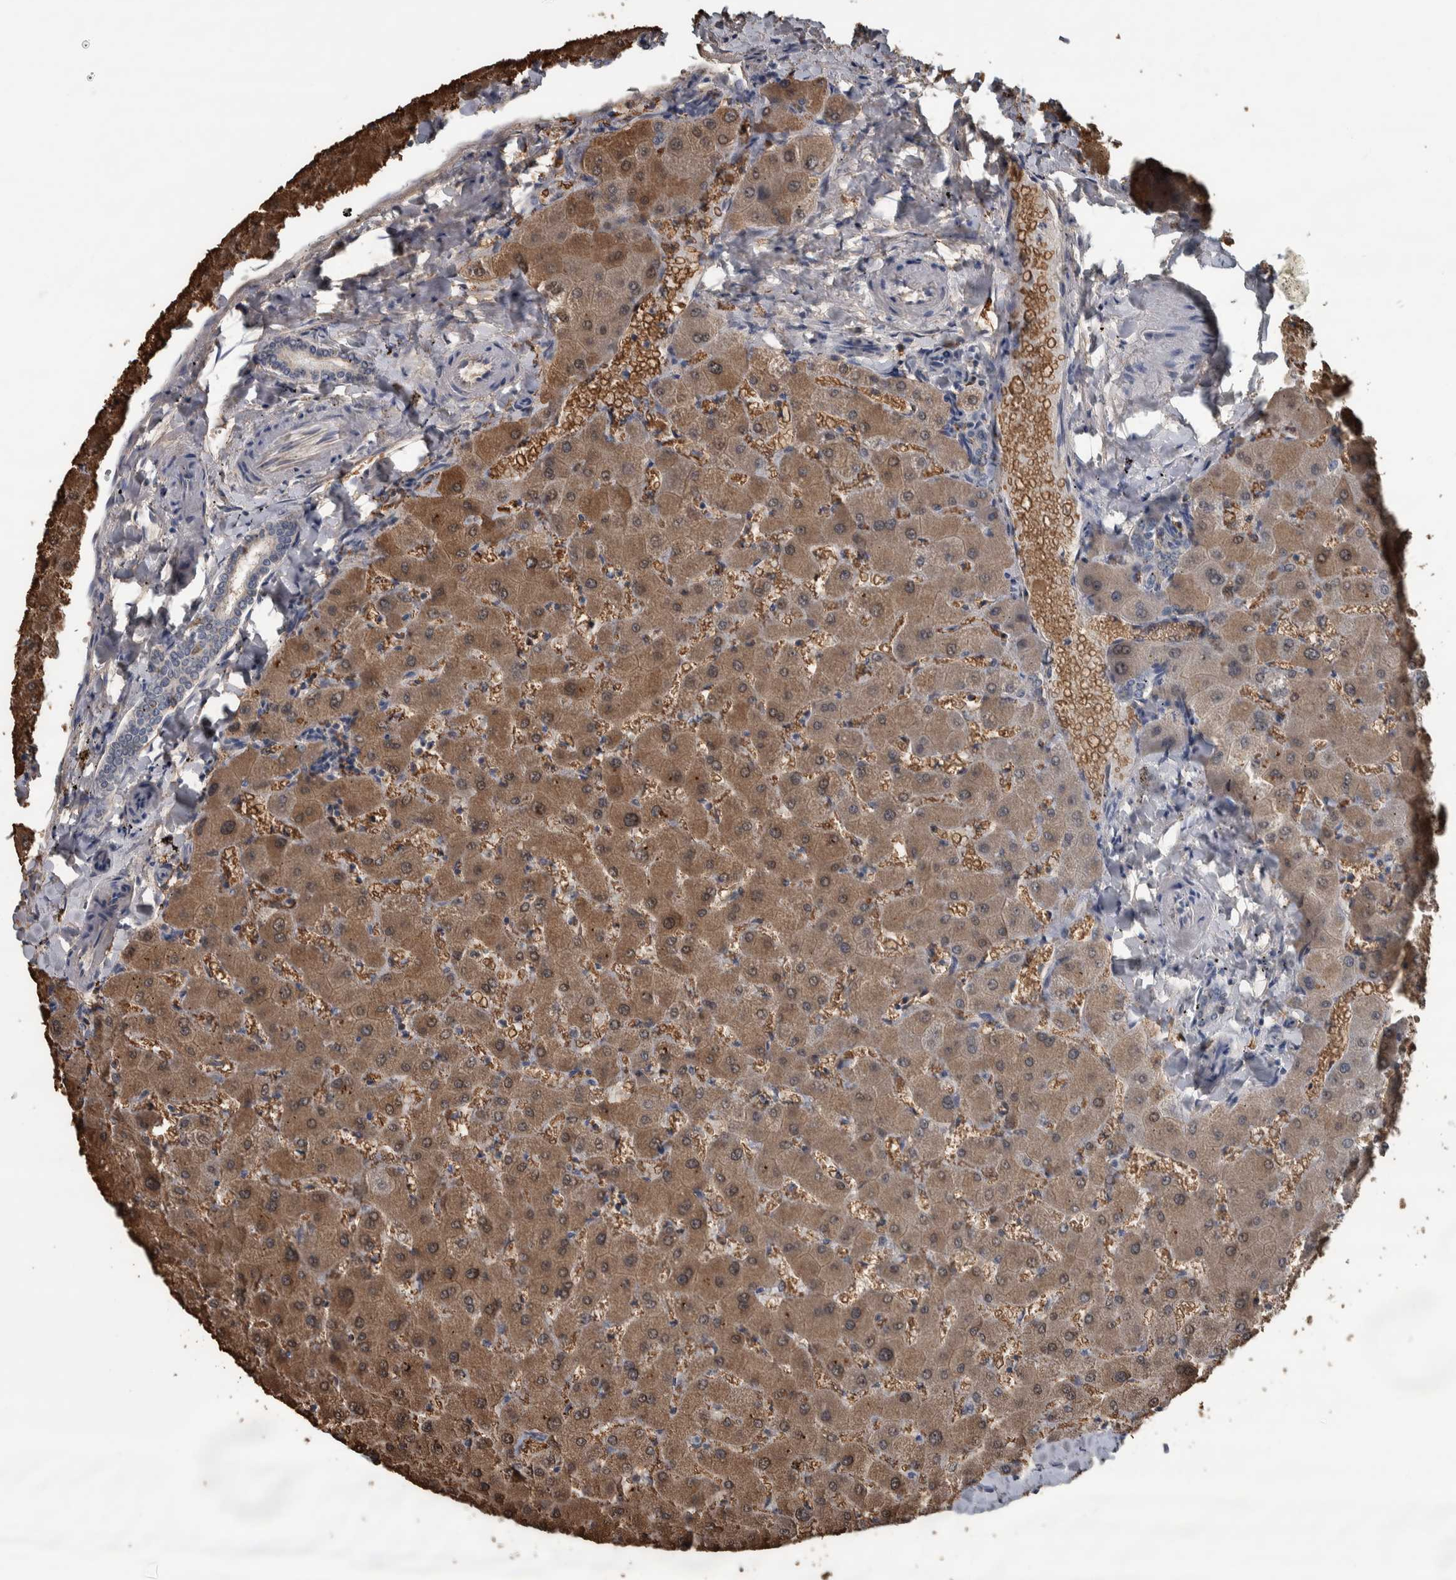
{"staining": {"intensity": "negative", "quantity": "none", "location": "none"}, "tissue": "liver", "cell_type": "Cholangiocytes", "image_type": "normal", "snomed": [{"axis": "morphology", "description": "Normal tissue, NOS"}, {"axis": "topography", "description": "Liver"}], "caption": "High power microscopy photomicrograph of an immunohistochemistry (IHC) micrograph of unremarkable liver, revealing no significant positivity in cholangiocytes.", "gene": "CAVIN4", "patient": {"sex": "female", "age": 63}}